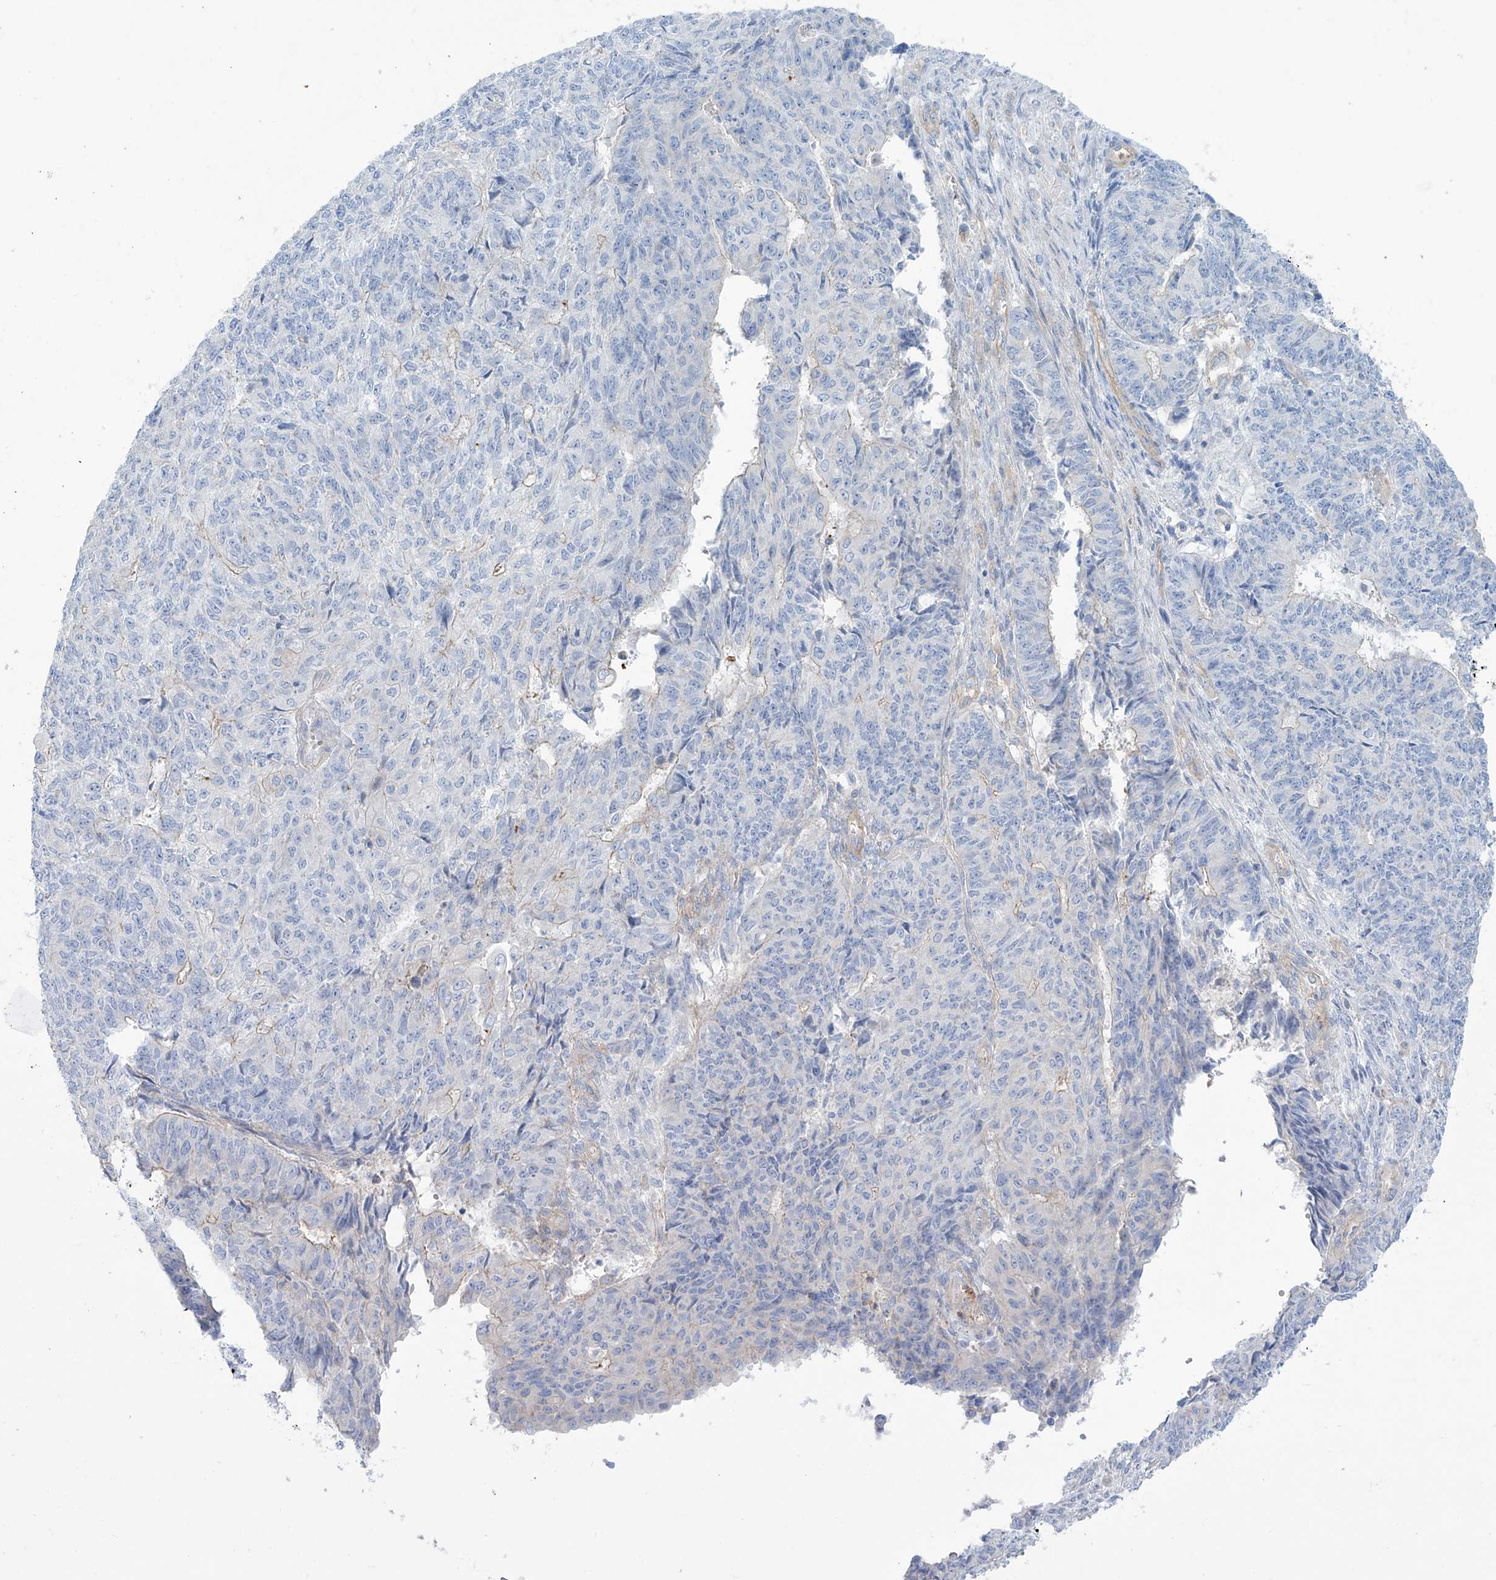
{"staining": {"intensity": "negative", "quantity": "none", "location": "none"}, "tissue": "endometrial cancer", "cell_type": "Tumor cells", "image_type": "cancer", "snomed": [{"axis": "morphology", "description": "Adenocarcinoma, NOS"}, {"axis": "topography", "description": "Endometrium"}], "caption": "IHC histopathology image of endometrial cancer stained for a protein (brown), which displays no expression in tumor cells.", "gene": "TMEM209", "patient": {"sex": "female", "age": 32}}